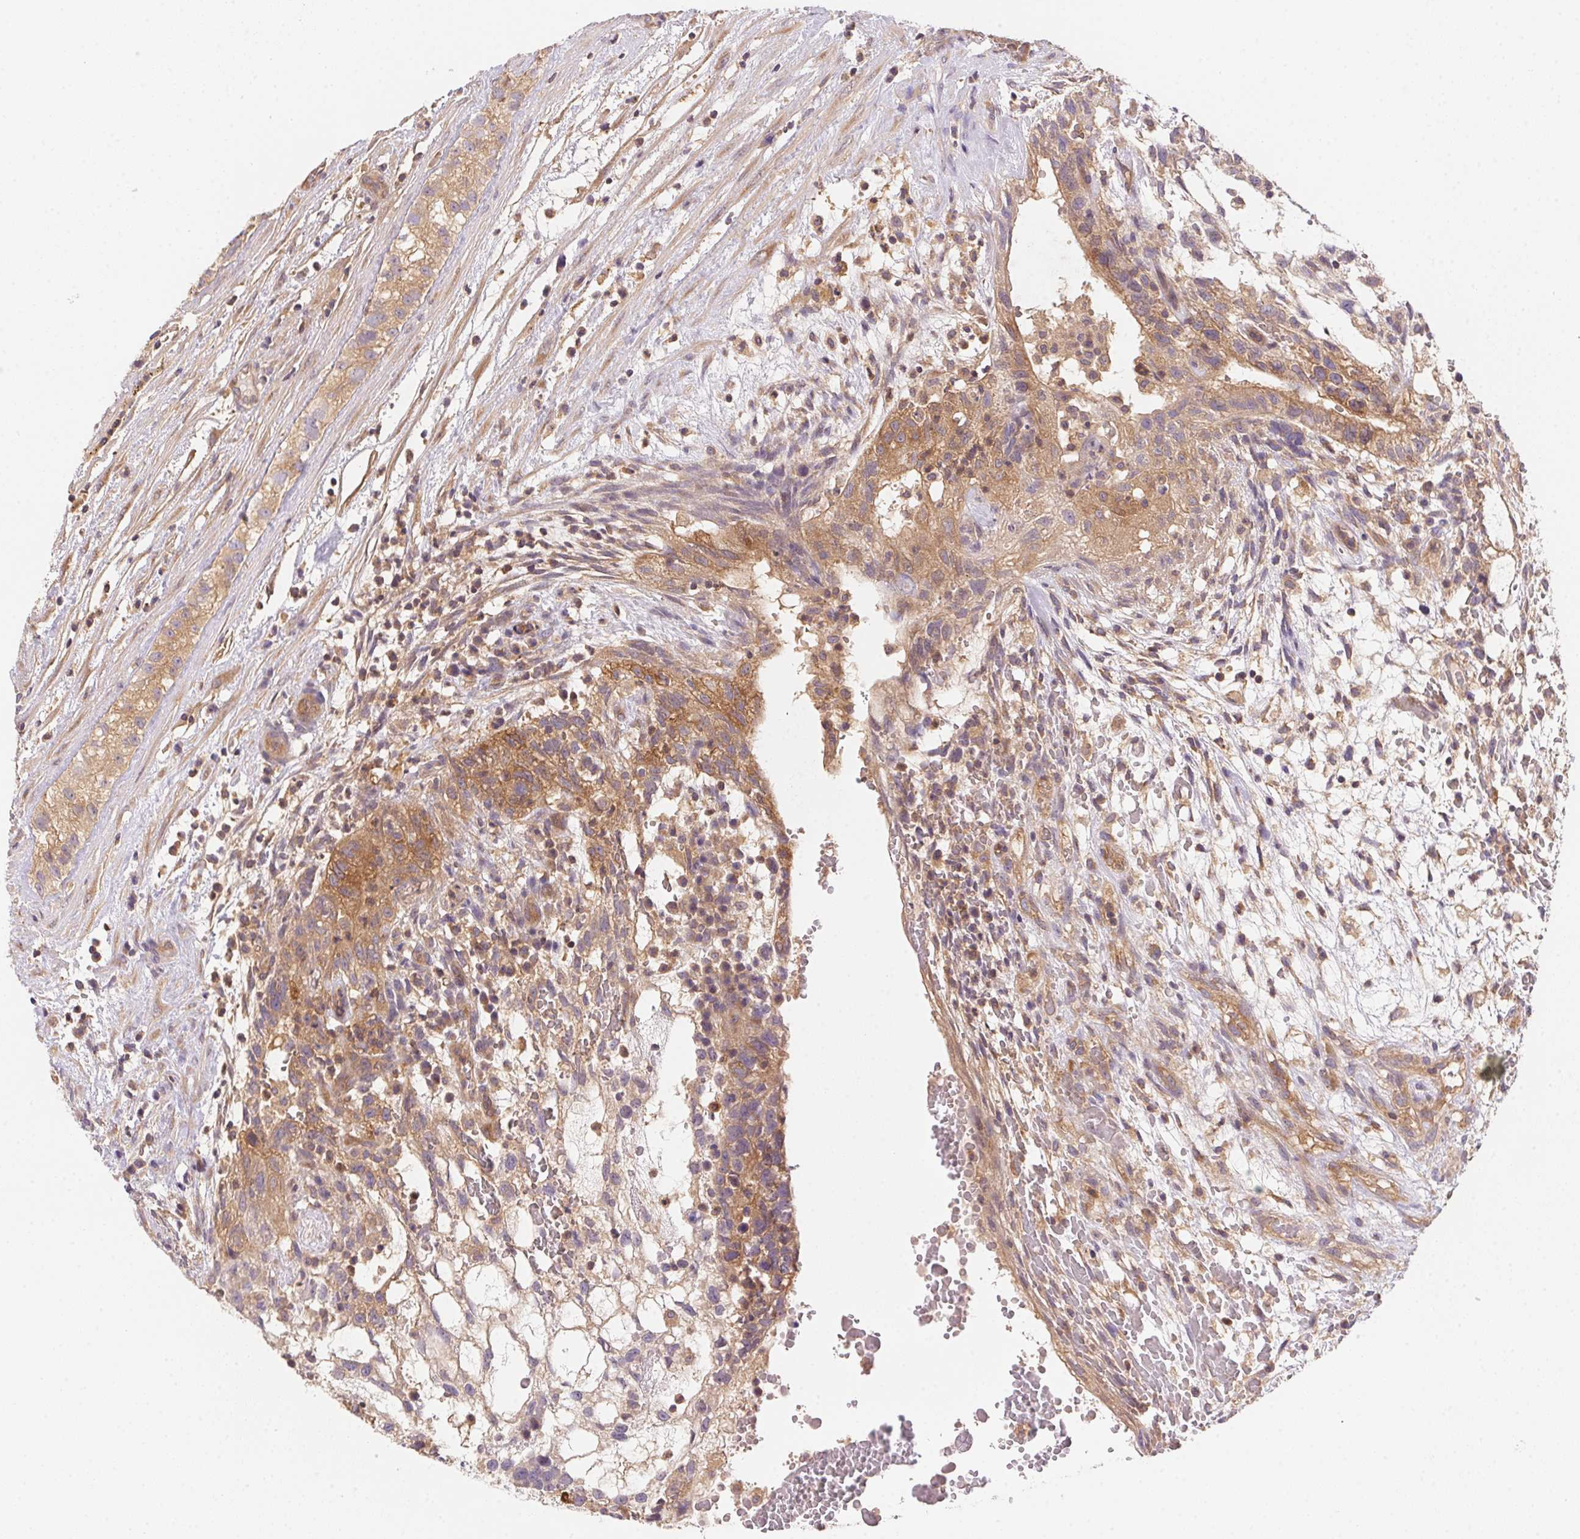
{"staining": {"intensity": "weak", "quantity": ">75%", "location": "cytoplasmic/membranous"}, "tissue": "testis cancer", "cell_type": "Tumor cells", "image_type": "cancer", "snomed": [{"axis": "morphology", "description": "Normal tissue, NOS"}, {"axis": "morphology", "description": "Carcinoma, Embryonal, NOS"}, {"axis": "topography", "description": "Testis"}], "caption": "High-power microscopy captured an immunohistochemistry micrograph of testis cancer (embryonal carcinoma), revealing weak cytoplasmic/membranous expression in approximately >75% of tumor cells. The protein of interest is shown in brown color, while the nuclei are stained blue.", "gene": "PRKAA1", "patient": {"sex": "male", "age": 32}}